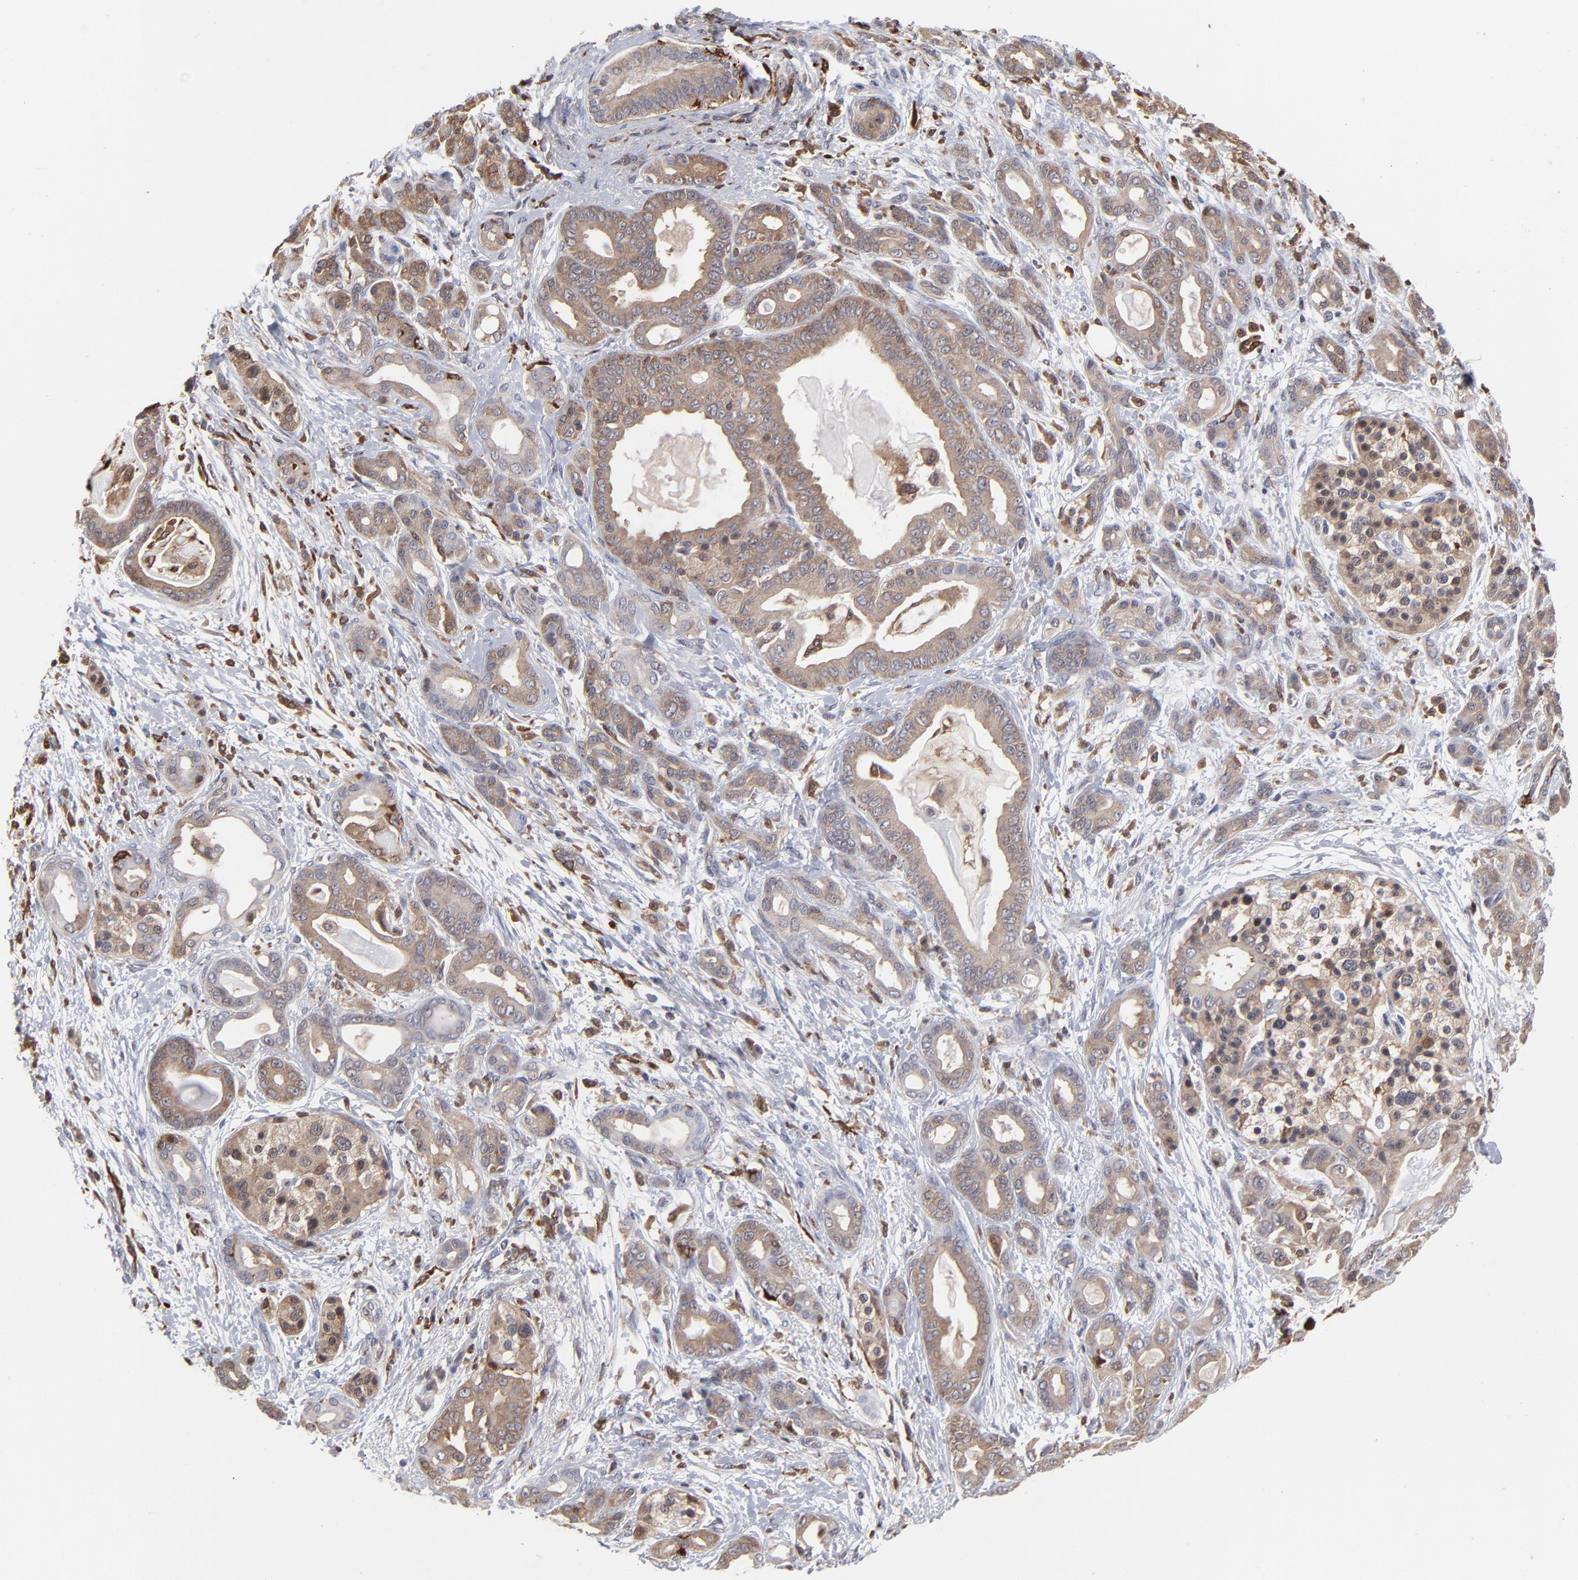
{"staining": {"intensity": "moderate", "quantity": ">75%", "location": "cytoplasmic/membranous"}, "tissue": "pancreatic cancer", "cell_type": "Tumor cells", "image_type": "cancer", "snomed": [{"axis": "morphology", "description": "Adenocarcinoma, NOS"}, {"axis": "topography", "description": "Pancreas"}], "caption": "Human pancreatic cancer stained for a protein (brown) reveals moderate cytoplasmic/membranous positive positivity in about >75% of tumor cells.", "gene": "MAP2K1", "patient": {"sex": "male", "age": 63}}